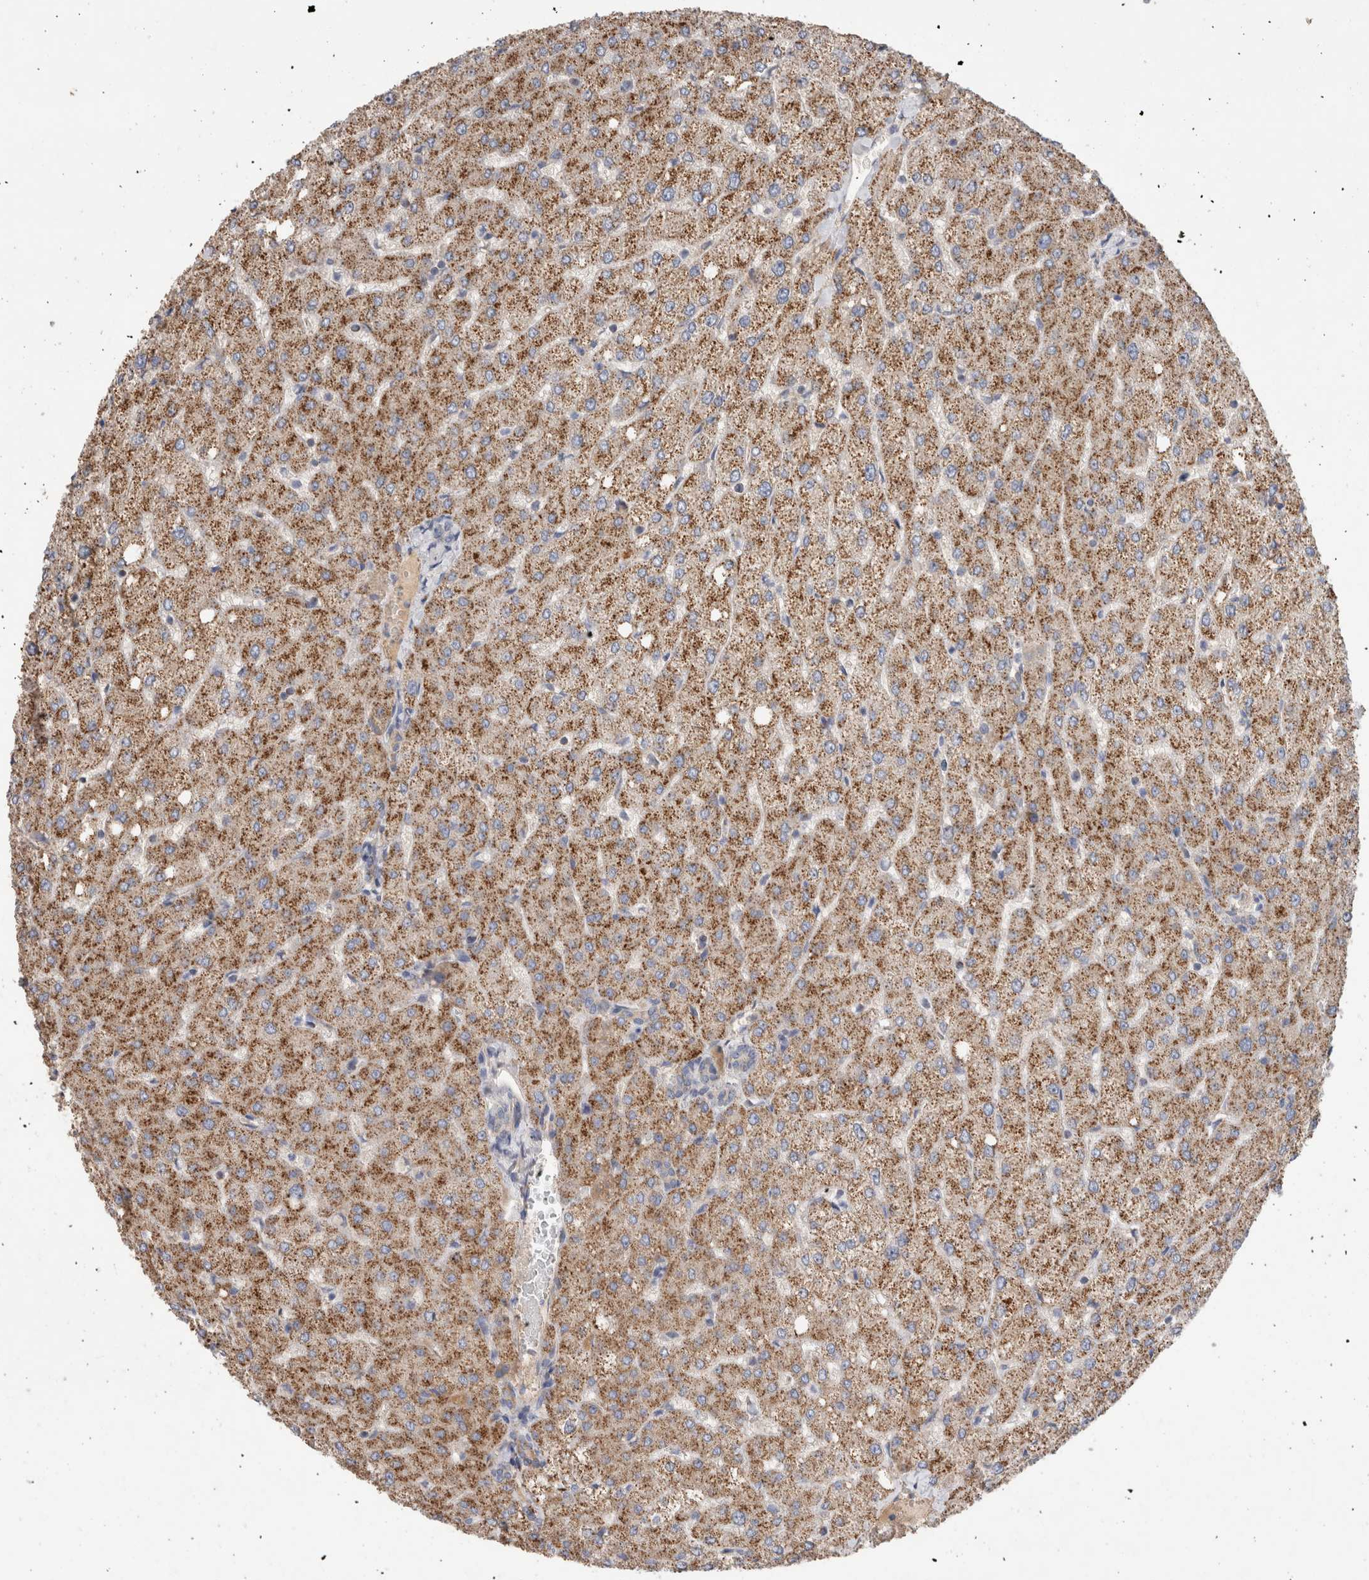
{"staining": {"intensity": "negative", "quantity": "none", "location": "none"}, "tissue": "liver", "cell_type": "Cholangiocytes", "image_type": "normal", "snomed": [{"axis": "morphology", "description": "Normal tissue, NOS"}, {"axis": "topography", "description": "Liver"}], "caption": "Cholangiocytes are negative for protein expression in normal human liver. (DAB (3,3'-diaminobenzidine) immunohistochemistry, high magnification).", "gene": "IARS2", "patient": {"sex": "female", "age": 54}}